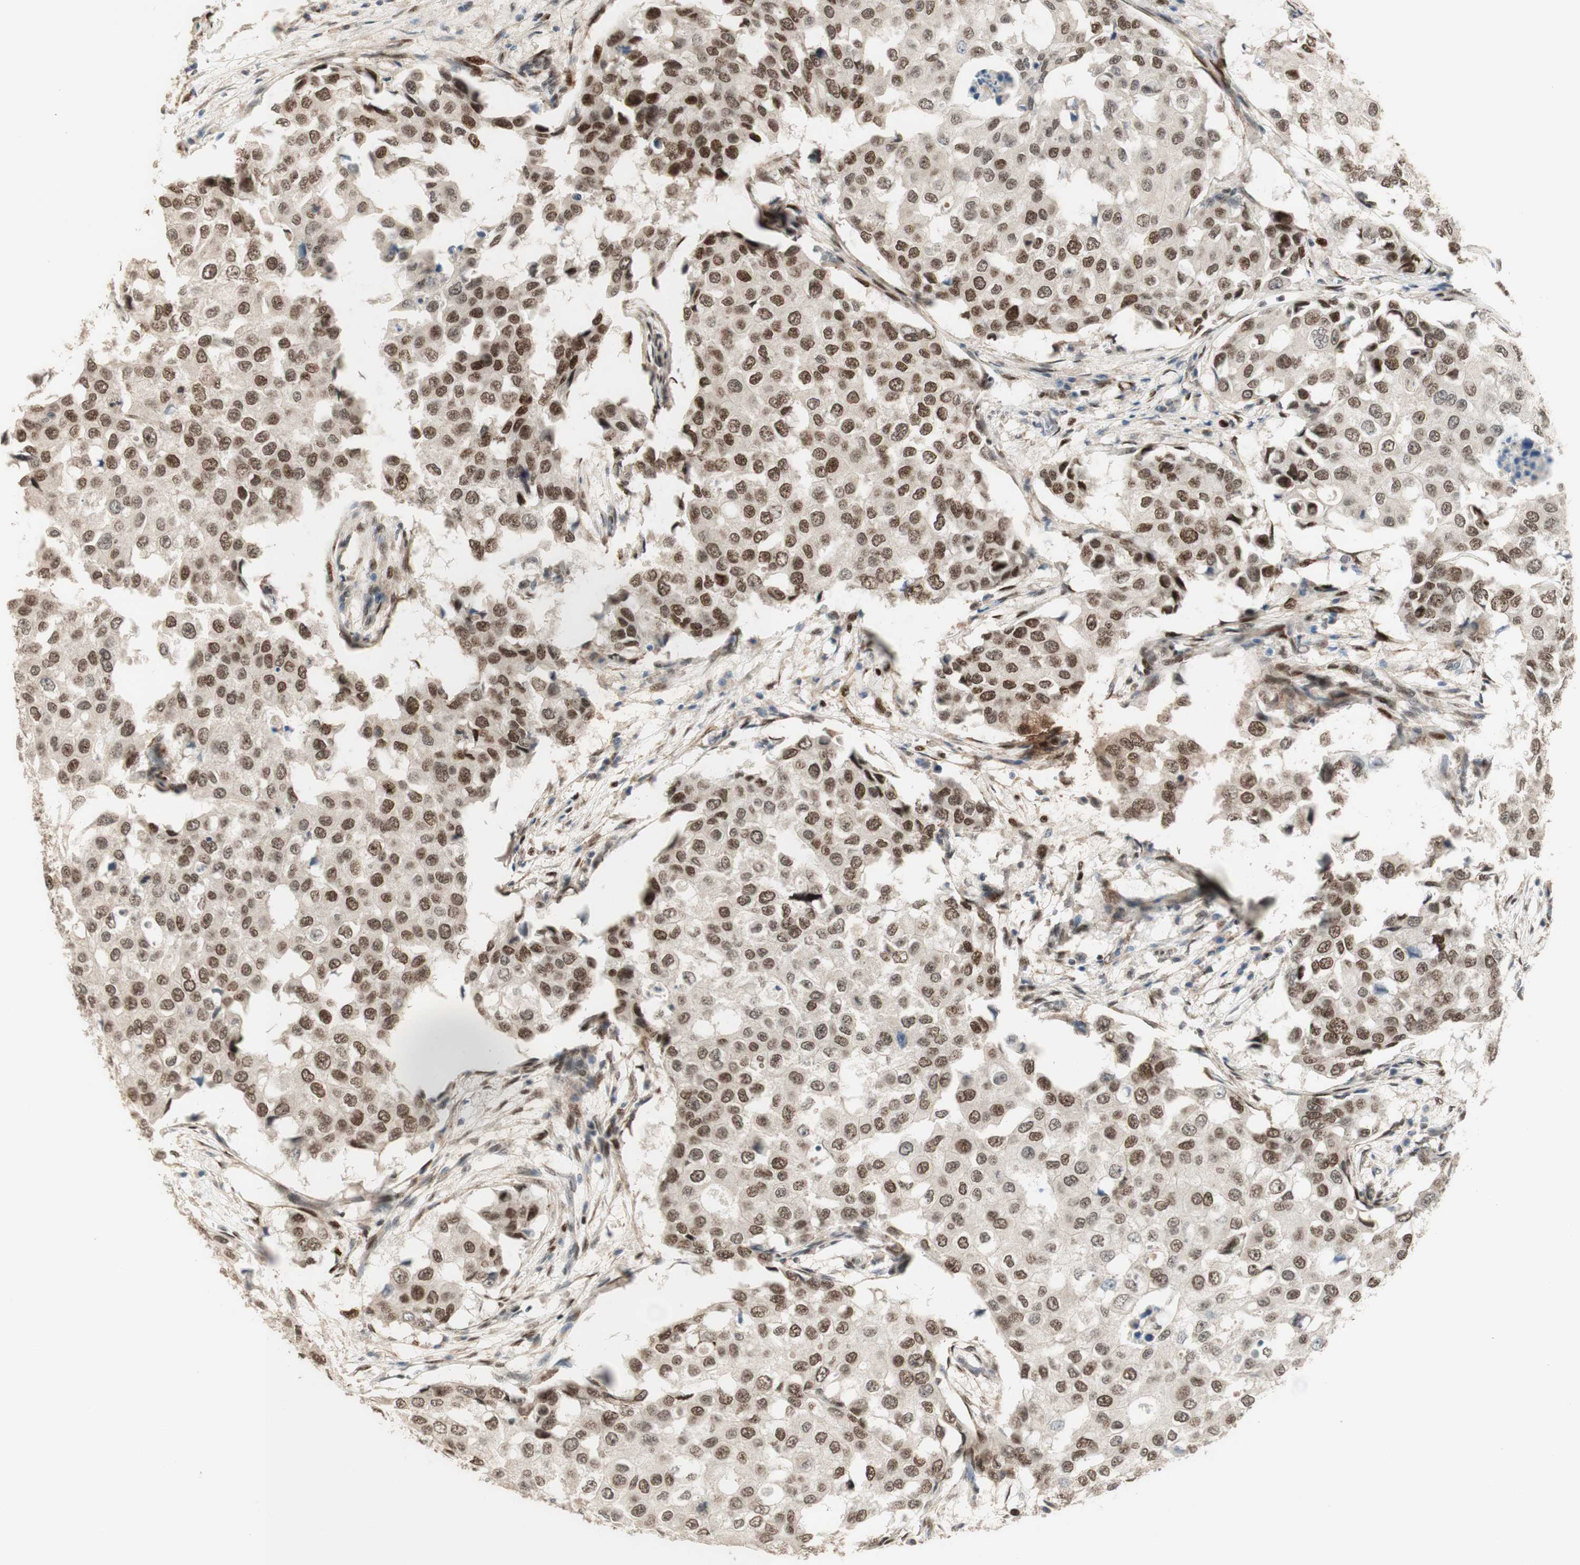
{"staining": {"intensity": "moderate", "quantity": ">75%", "location": "nuclear"}, "tissue": "breast cancer", "cell_type": "Tumor cells", "image_type": "cancer", "snomed": [{"axis": "morphology", "description": "Duct carcinoma"}, {"axis": "topography", "description": "Breast"}], "caption": "Immunohistochemistry micrograph of intraductal carcinoma (breast) stained for a protein (brown), which shows medium levels of moderate nuclear staining in about >75% of tumor cells.", "gene": "FOXP1", "patient": {"sex": "female", "age": 27}}